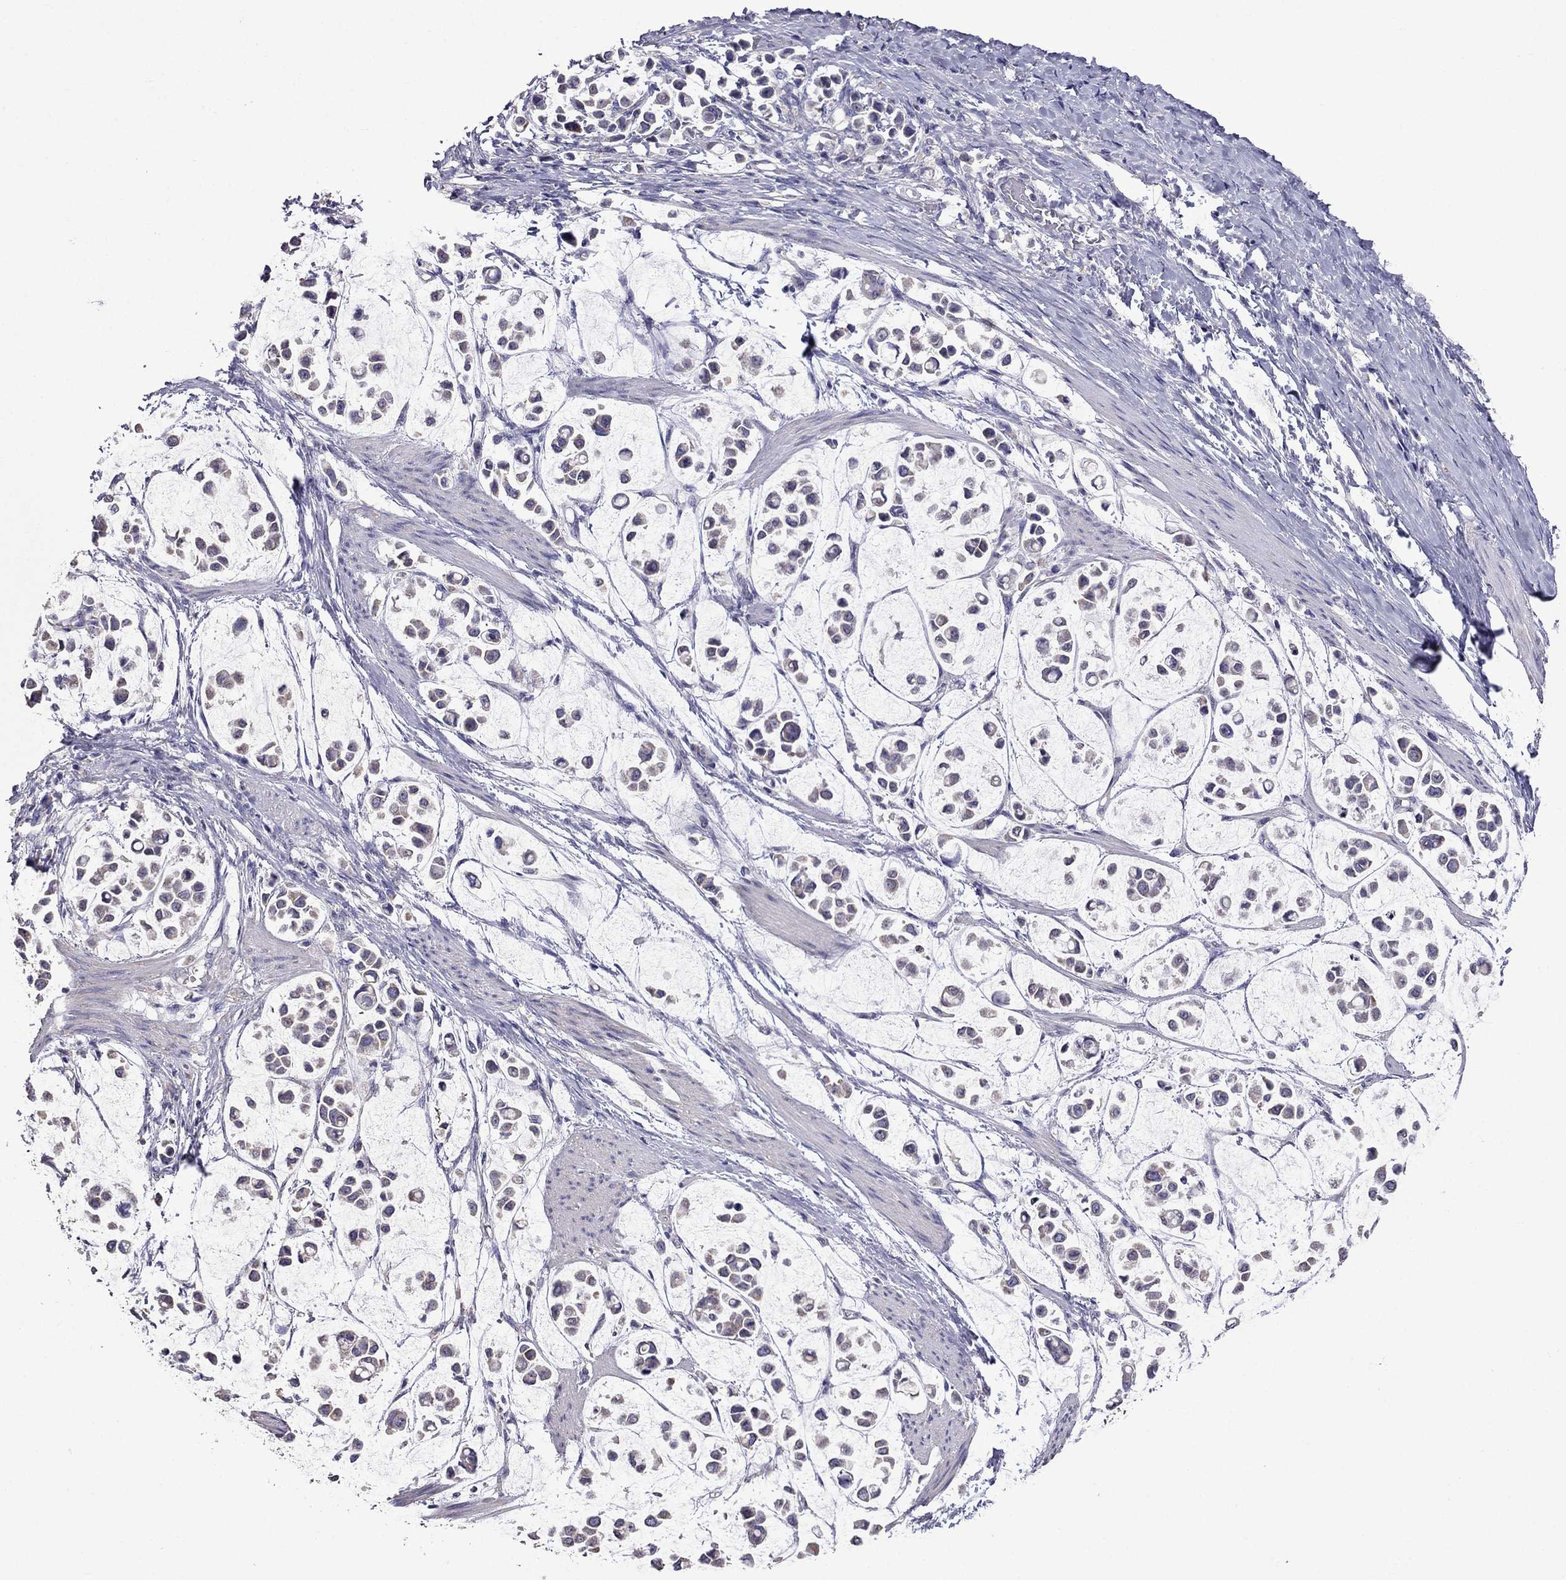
{"staining": {"intensity": "weak", "quantity": "<25%", "location": "cytoplasmic/membranous"}, "tissue": "stomach cancer", "cell_type": "Tumor cells", "image_type": "cancer", "snomed": [{"axis": "morphology", "description": "Adenocarcinoma, NOS"}, {"axis": "topography", "description": "Stomach"}], "caption": "This is an immunohistochemistry (IHC) image of human adenocarcinoma (stomach). There is no staining in tumor cells.", "gene": "AK5", "patient": {"sex": "male", "age": 82}}